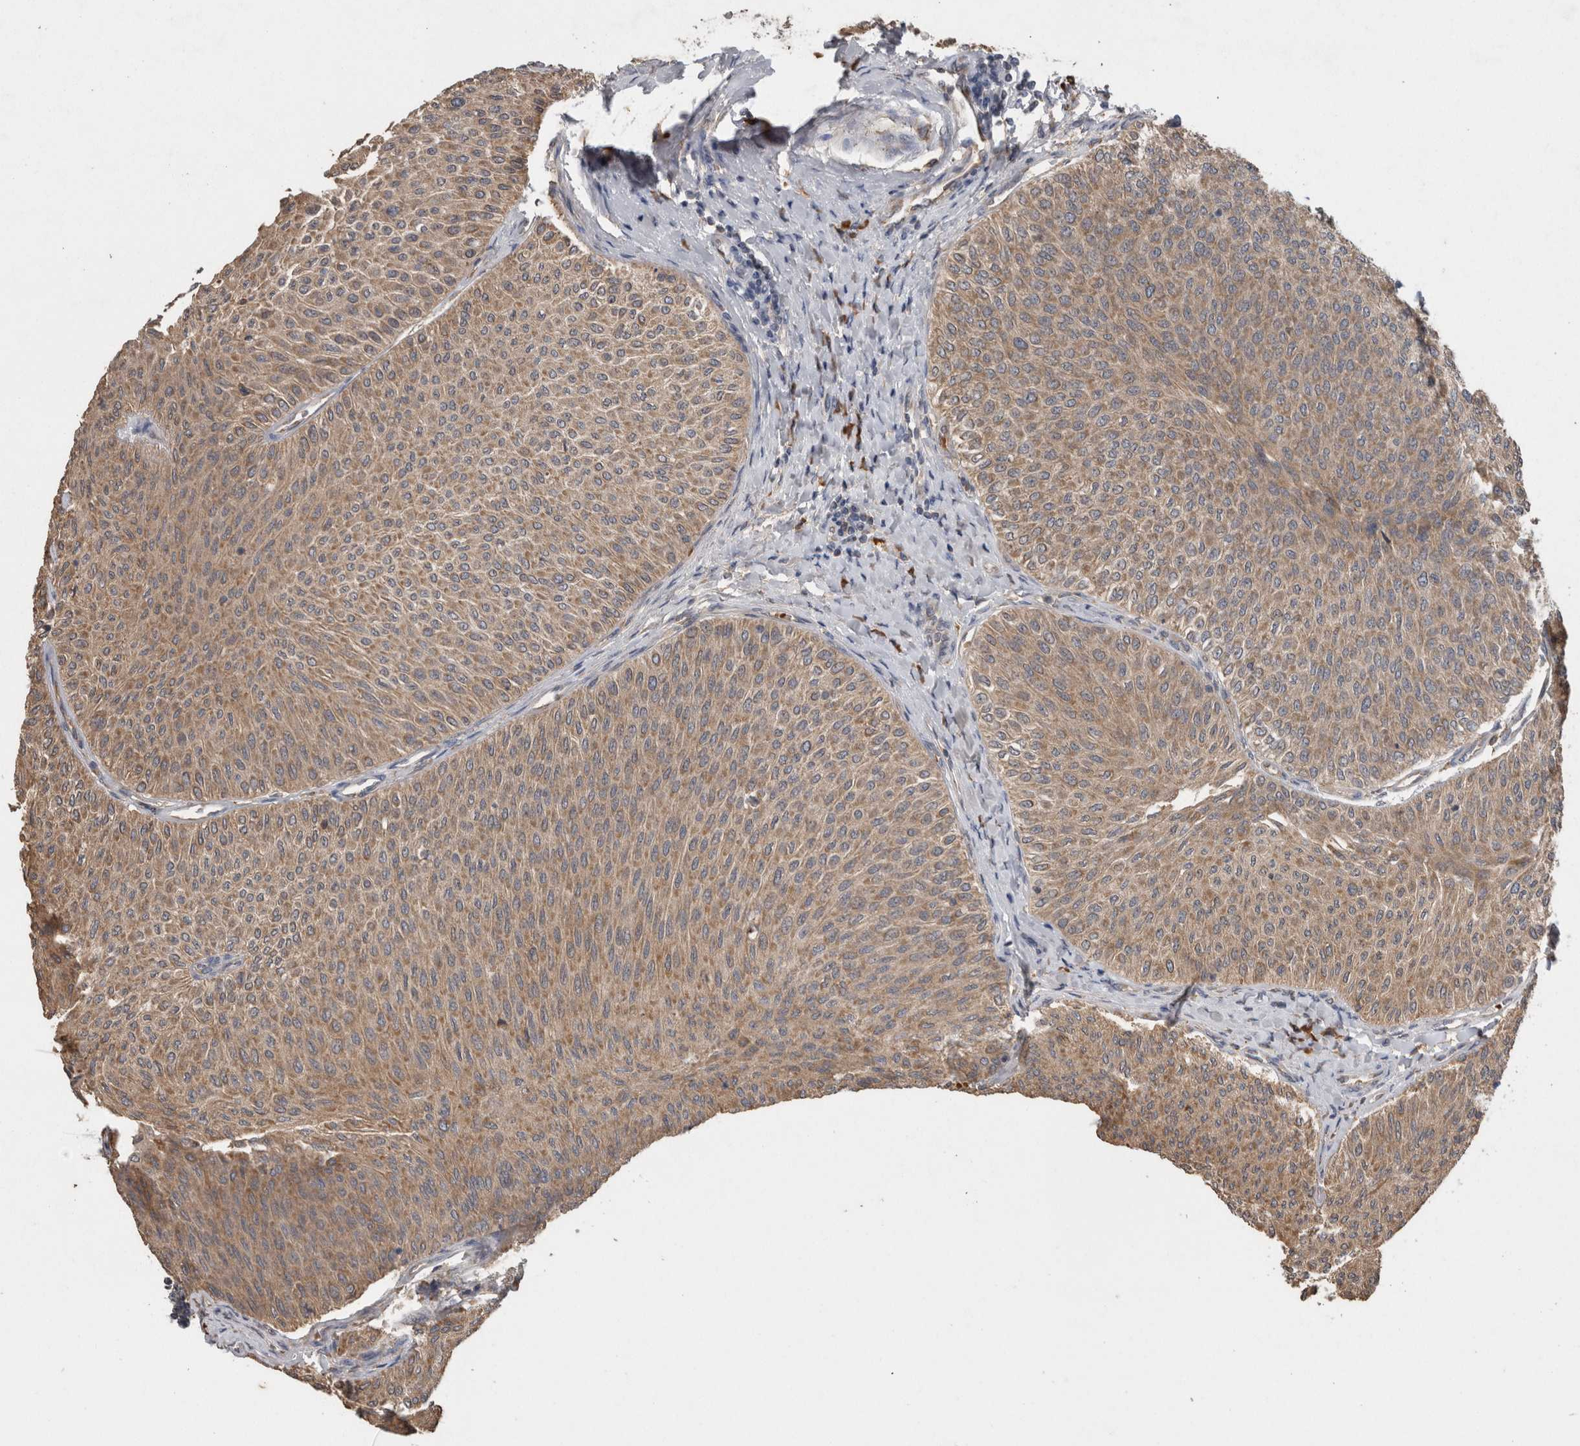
{"staining": {"intensity": "moderate", "quantity": ">75%", "location": "cytoplasmic/membranous"}, "tissue": "urothelial cancer", "cell_type": "Tumor cells", "image_type": "cancer", "snomed": [{"axis": "morphology", "description": "Urothelial carcinoma, Low grade"}, {"axis": "topography", "description": "Urinary bladder"}], "caption": "Immunohistochemical staining of human low-grade urothelial carcinoma demonstrates medium levels of moderate cytoplasmic/membranous expression in approximately >75% of tumor cells.", "gene": "ADGRL3", "patient": {"sex": "male", "age": 78}}